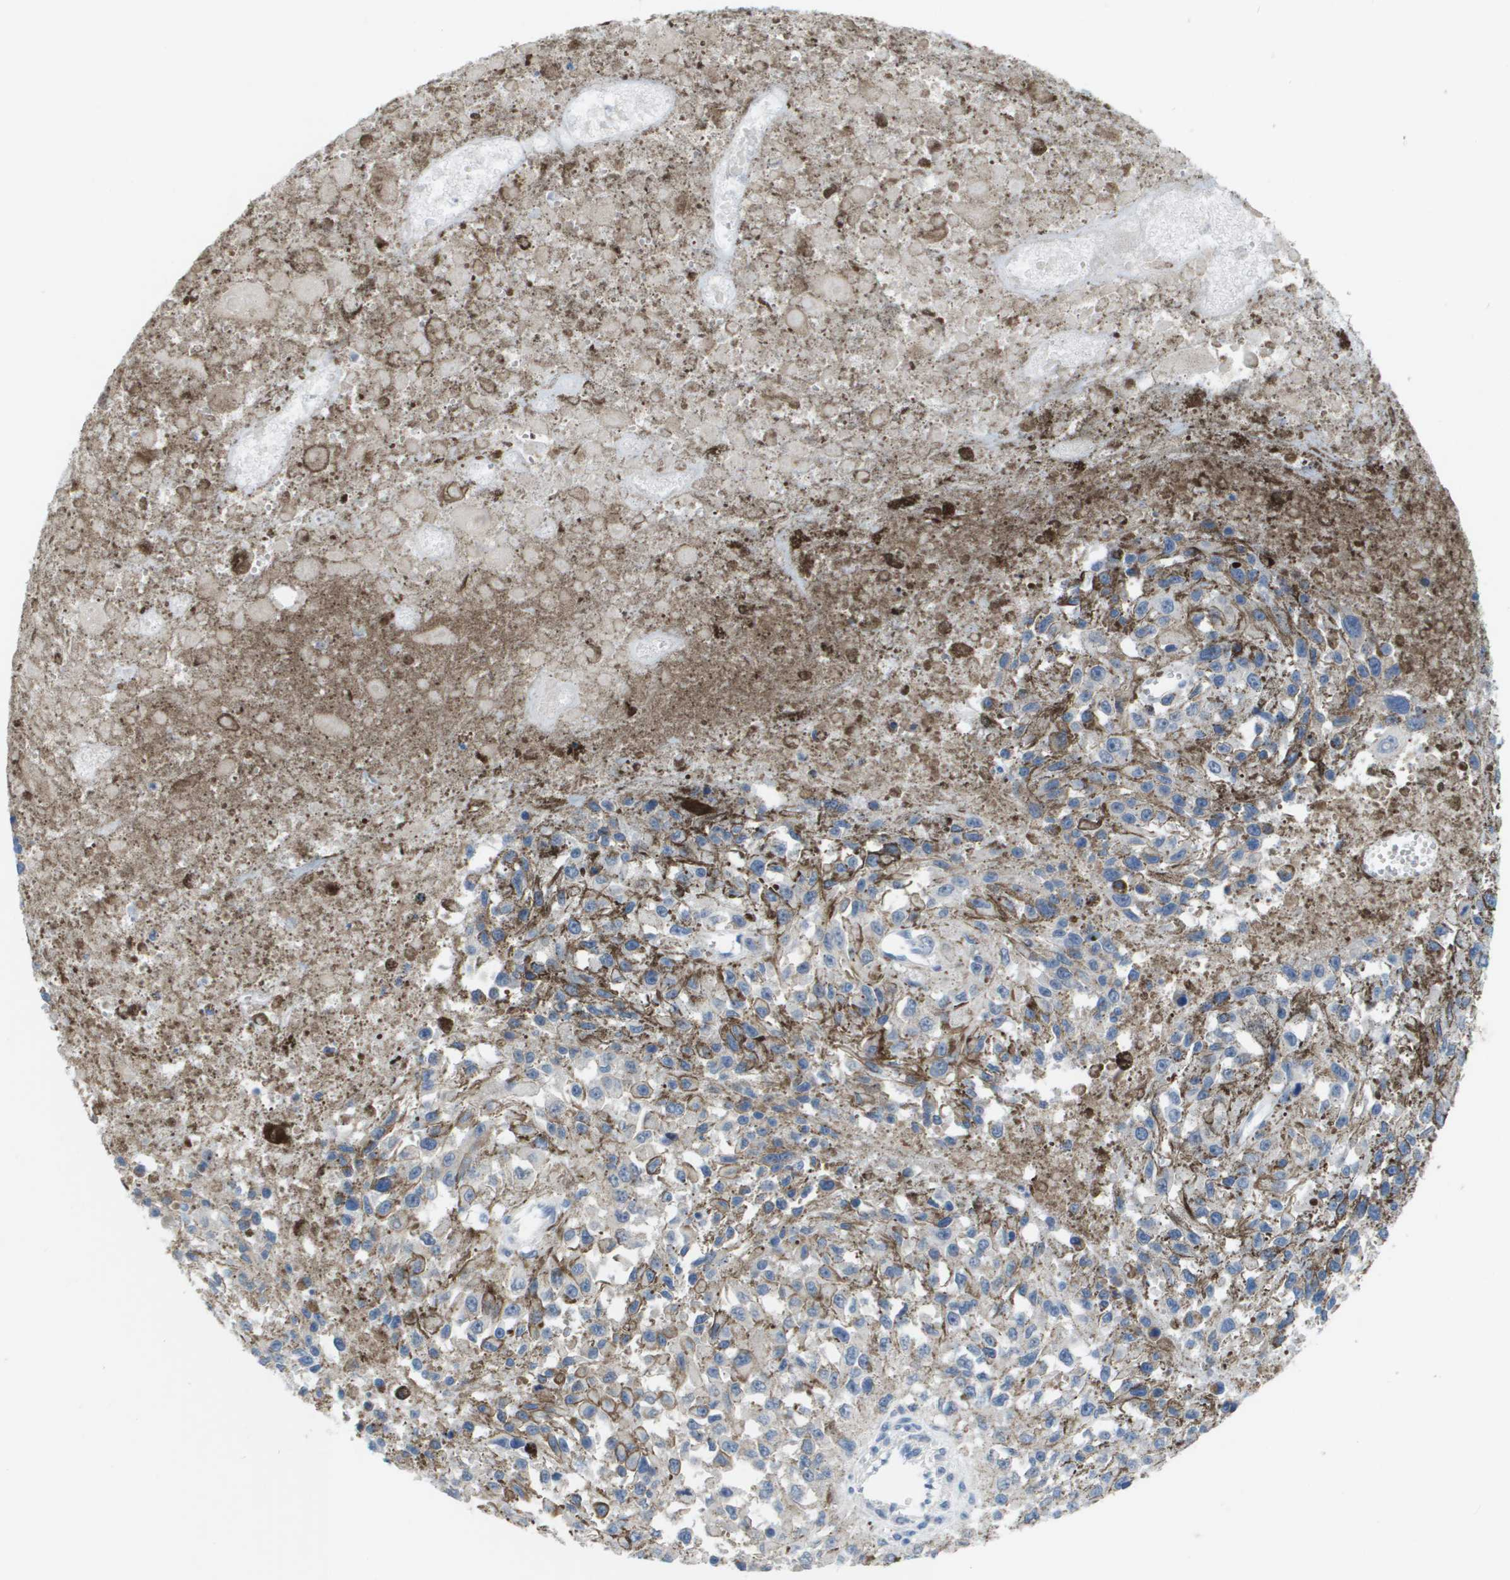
{"staining": {"intensity": "weak", "quantity": "<25%", "location": "cytoplasmic/membranous"}, "tissue": "melanoma", "cell_type": "Tumor cells", "image_type": "cancer", "snomed": [{"axis": "morphology", "description": "Malignant melanoma, Metastatic site"}, {"axis": "topography", "description": "Lymph node"}], "caption": "Immunohistochemistry (IHC) histopathology image of melanoma stained for a protein (brown), which exhibits no positivity in tumor cells.", "gene": "NCS1", "patient": {"sex": "male", "age": 59}}